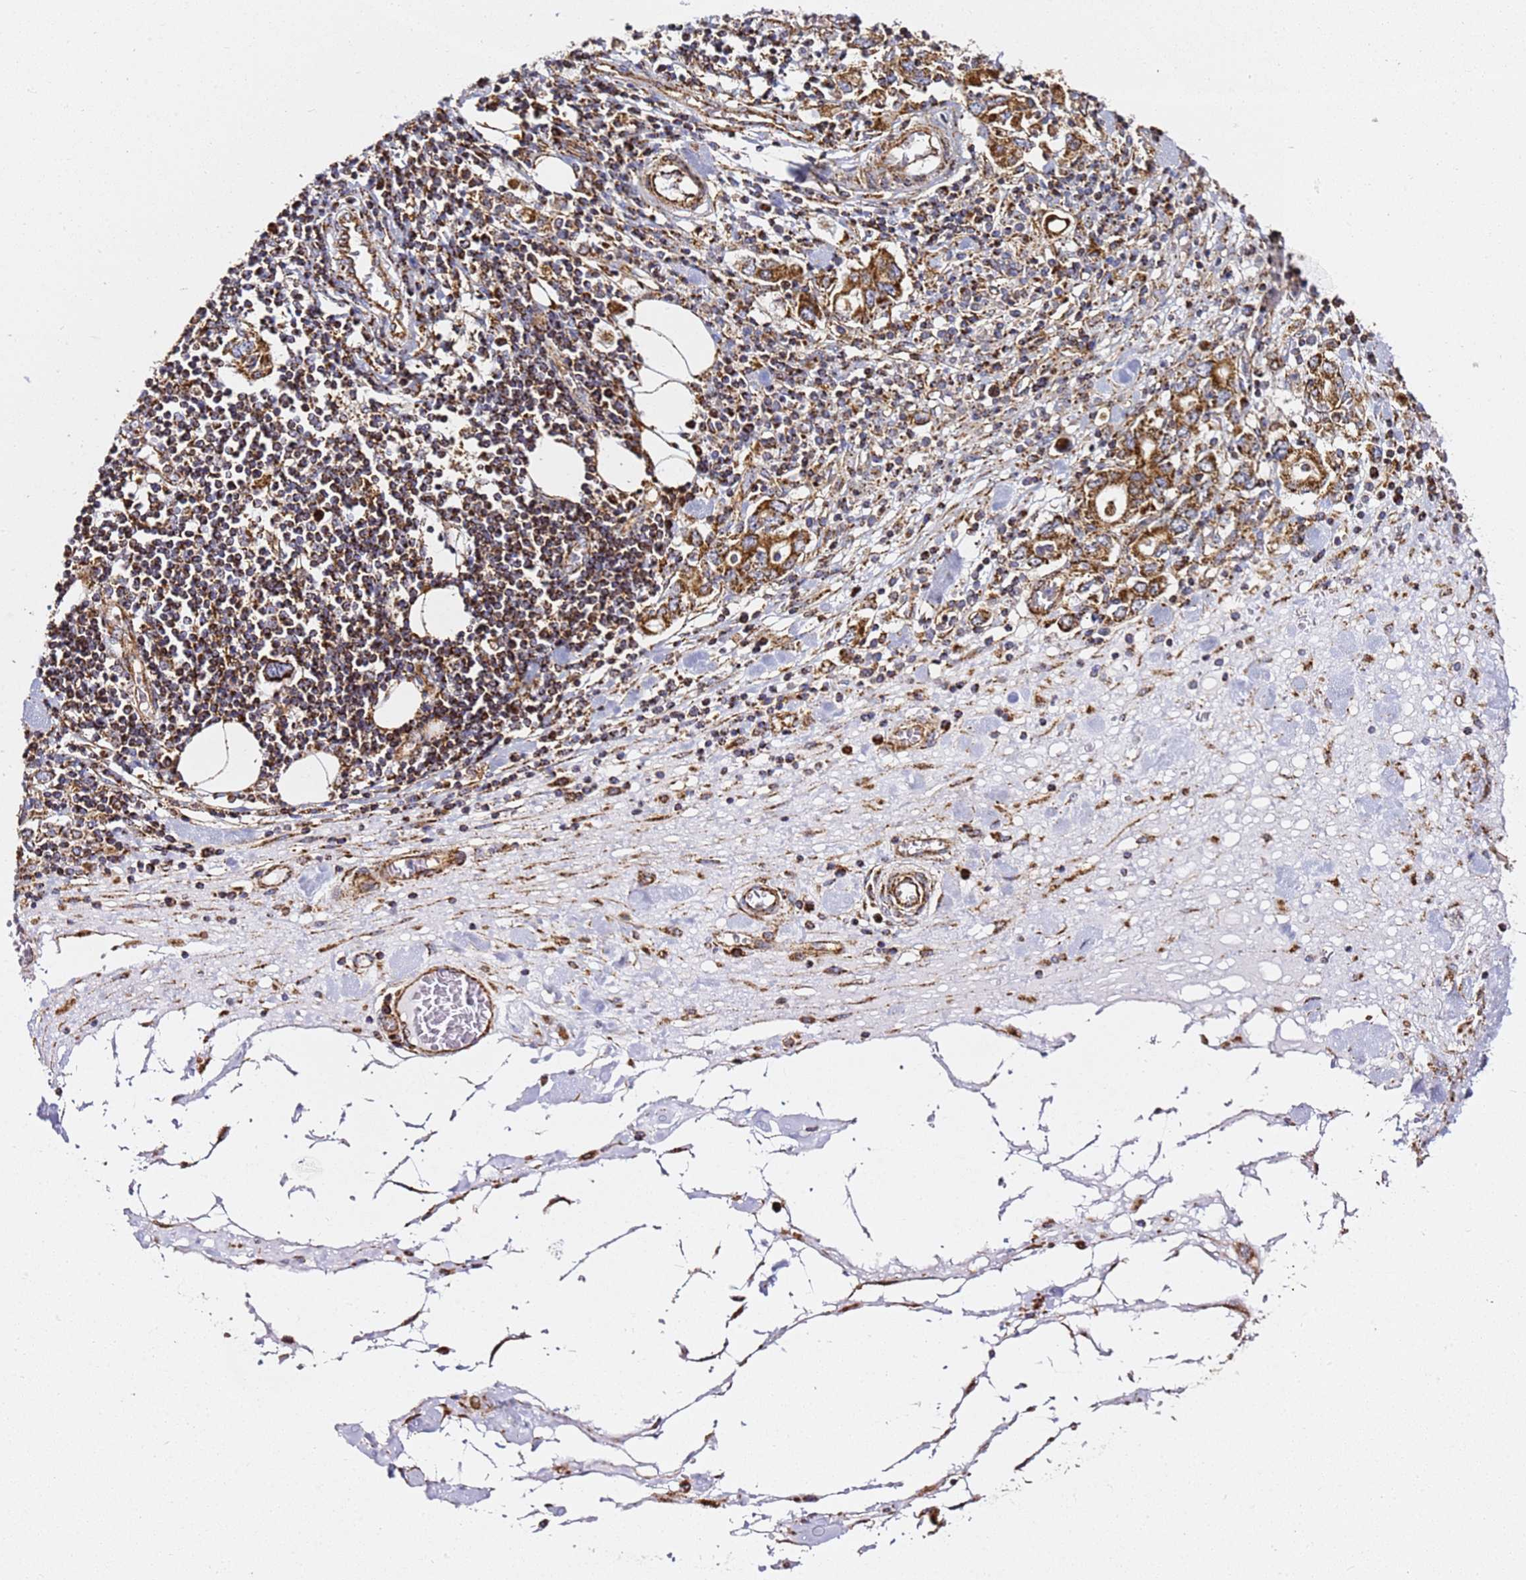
{"staining": {"intensity": "strong", "quantity": ">75%", "location": "cytoplasmic/membranous"}, "tissue": "stomach cancer", "cell_type": "Tumor cells", "image_type": "cancer", "snomed": [{"axis": "morphology", "description": "Adenocarcinoma, NOS"}, {"axis": "topography", "description": "Stomach, upper"}, {"axis": "topography", "description": "Stomach"}], "caption": "Protein expression analysis of human stomach cancer reveals strong cytoplasmic/membranous expression in about >75% of tumor cells. (DAB (3,3'-diaminobenzidine) IHC with brightfield microscopy, high magnification).", "gene": "NDUFA3", "patient": {"sex": "male", "age": 62}}